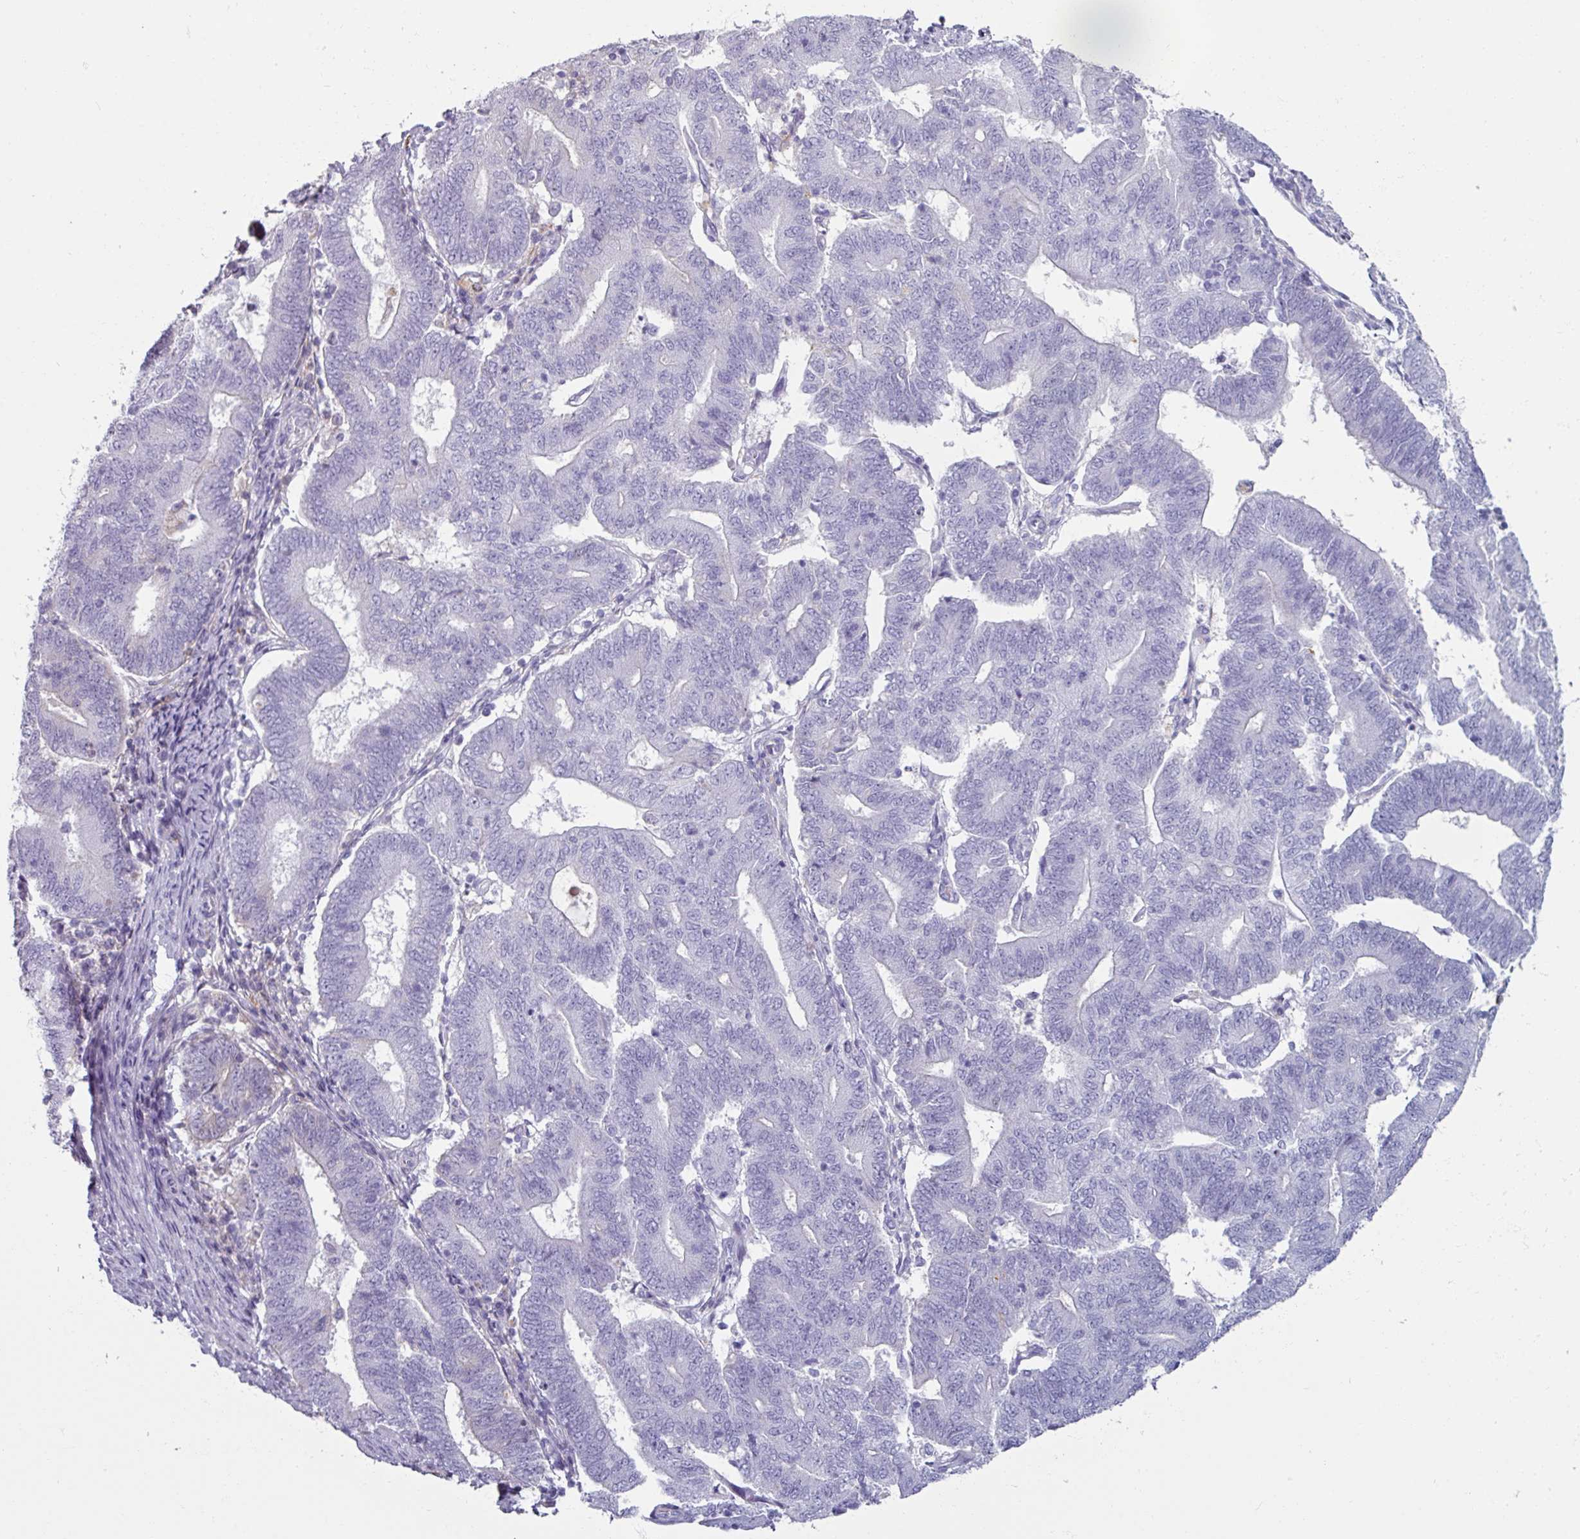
{"staining": {"intensity": "negative", "quantity": "none", "location": "none"}, "tissue": "endometrial cancer", "cell_type": "Tumor cells", "image_type": "cancer", "snomed": [{"axis": "morphology", "description": "Adenocarcinoma, NOS"}, {"axis": "topography", "description": "Endometrium"}], "caption": "Tumor cells show no significant positivity in endometrial cancer (adenocarcinoma).", "gene": "SPESP1", "patient": {"sex": "female", "age": 70}}